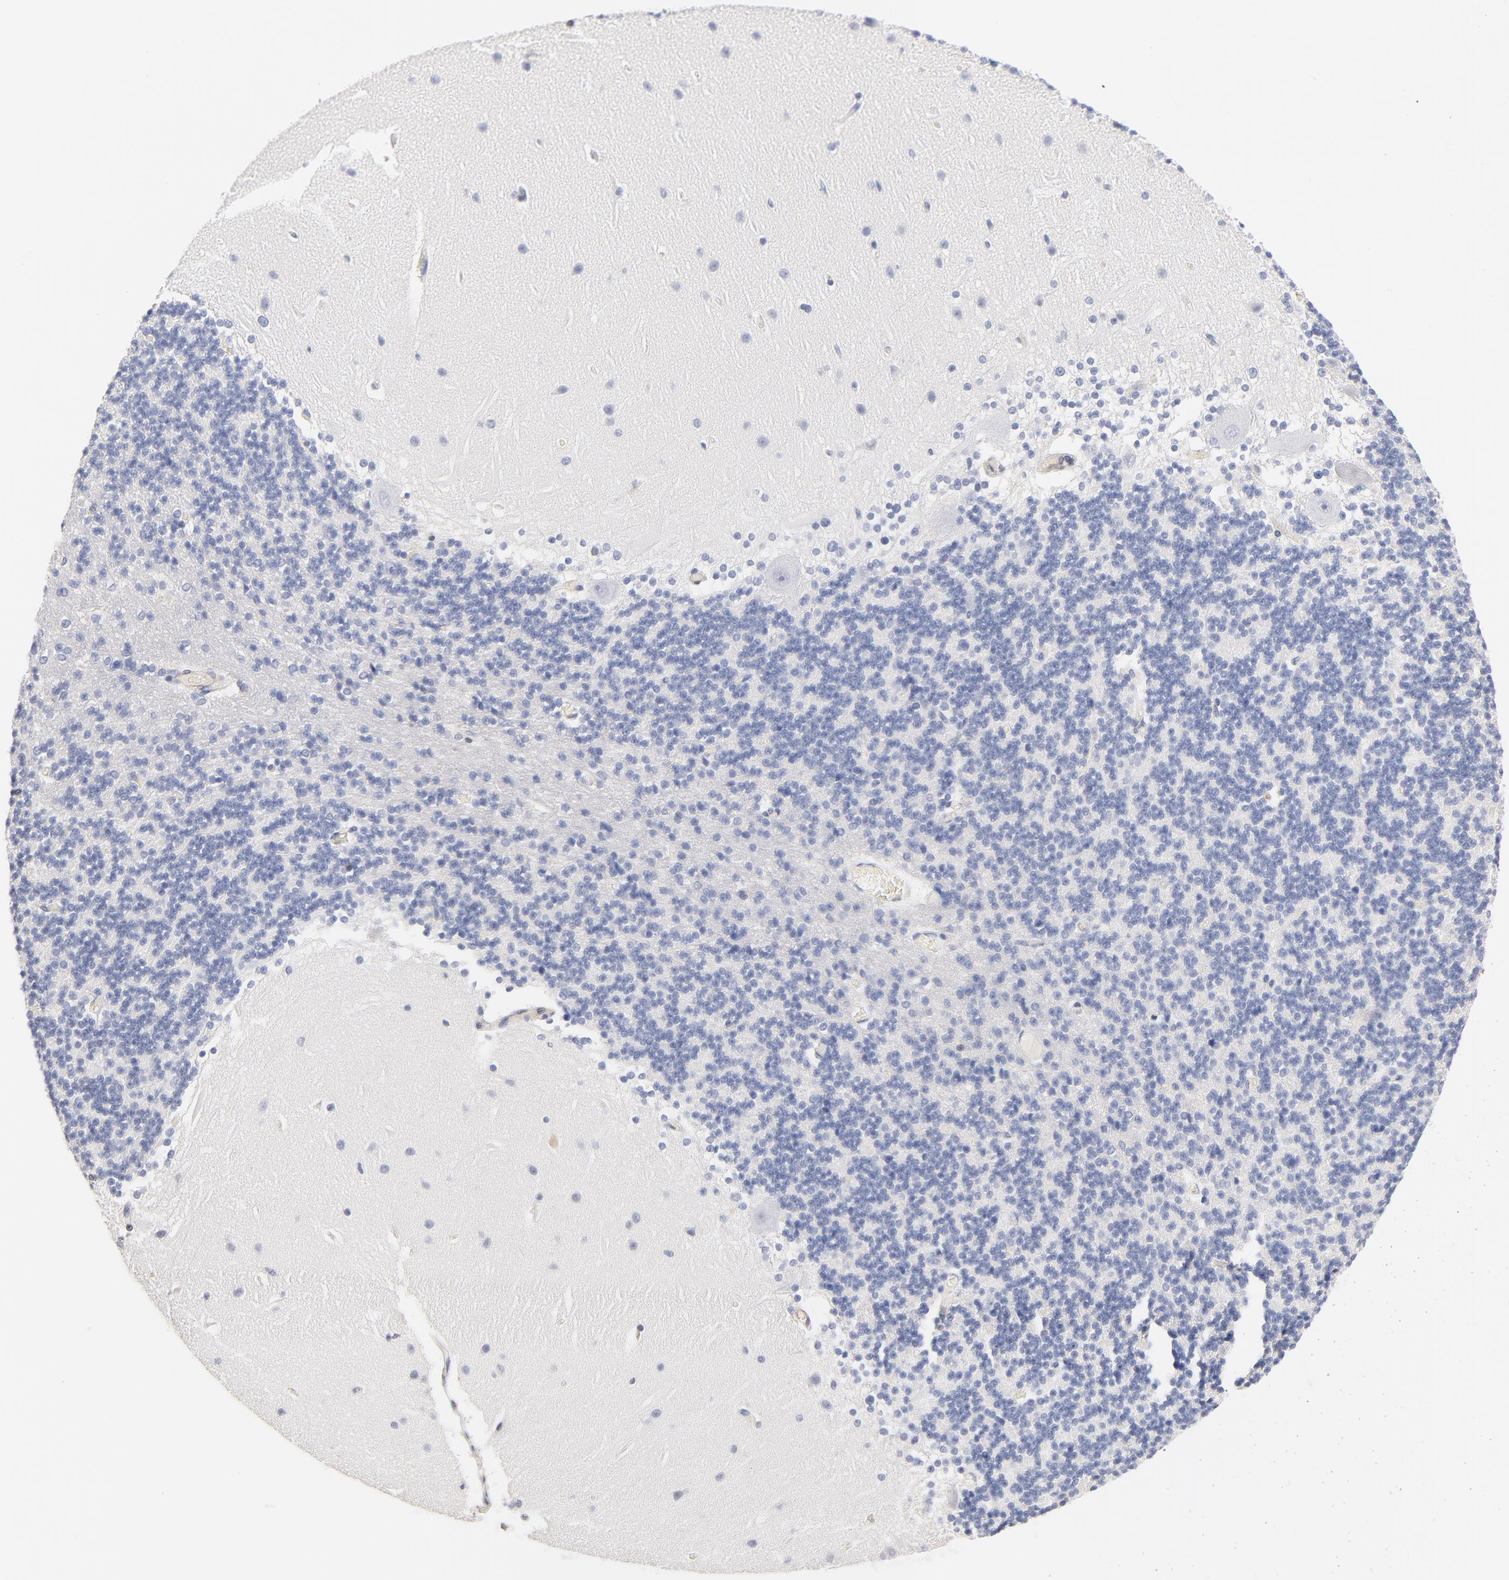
{"staining": {"intensity": "negative", "quantity": "none", "location": "none"}, "tissue": "cerebellum", "cell_type": "Cells in molecular layer", "image_type": "normal", "snomed": [{"axis": "morphology", "description": "Normal tissue, NOS"}, {"axis": "topography", "description": "Cerebellum"}], "caption": "Protein analysis of unremarkable cerebellum displays no significant positivity in cells in molecular layer.", "gene": "ITGA8", "patient": {"sex": "female", "age": 54}}